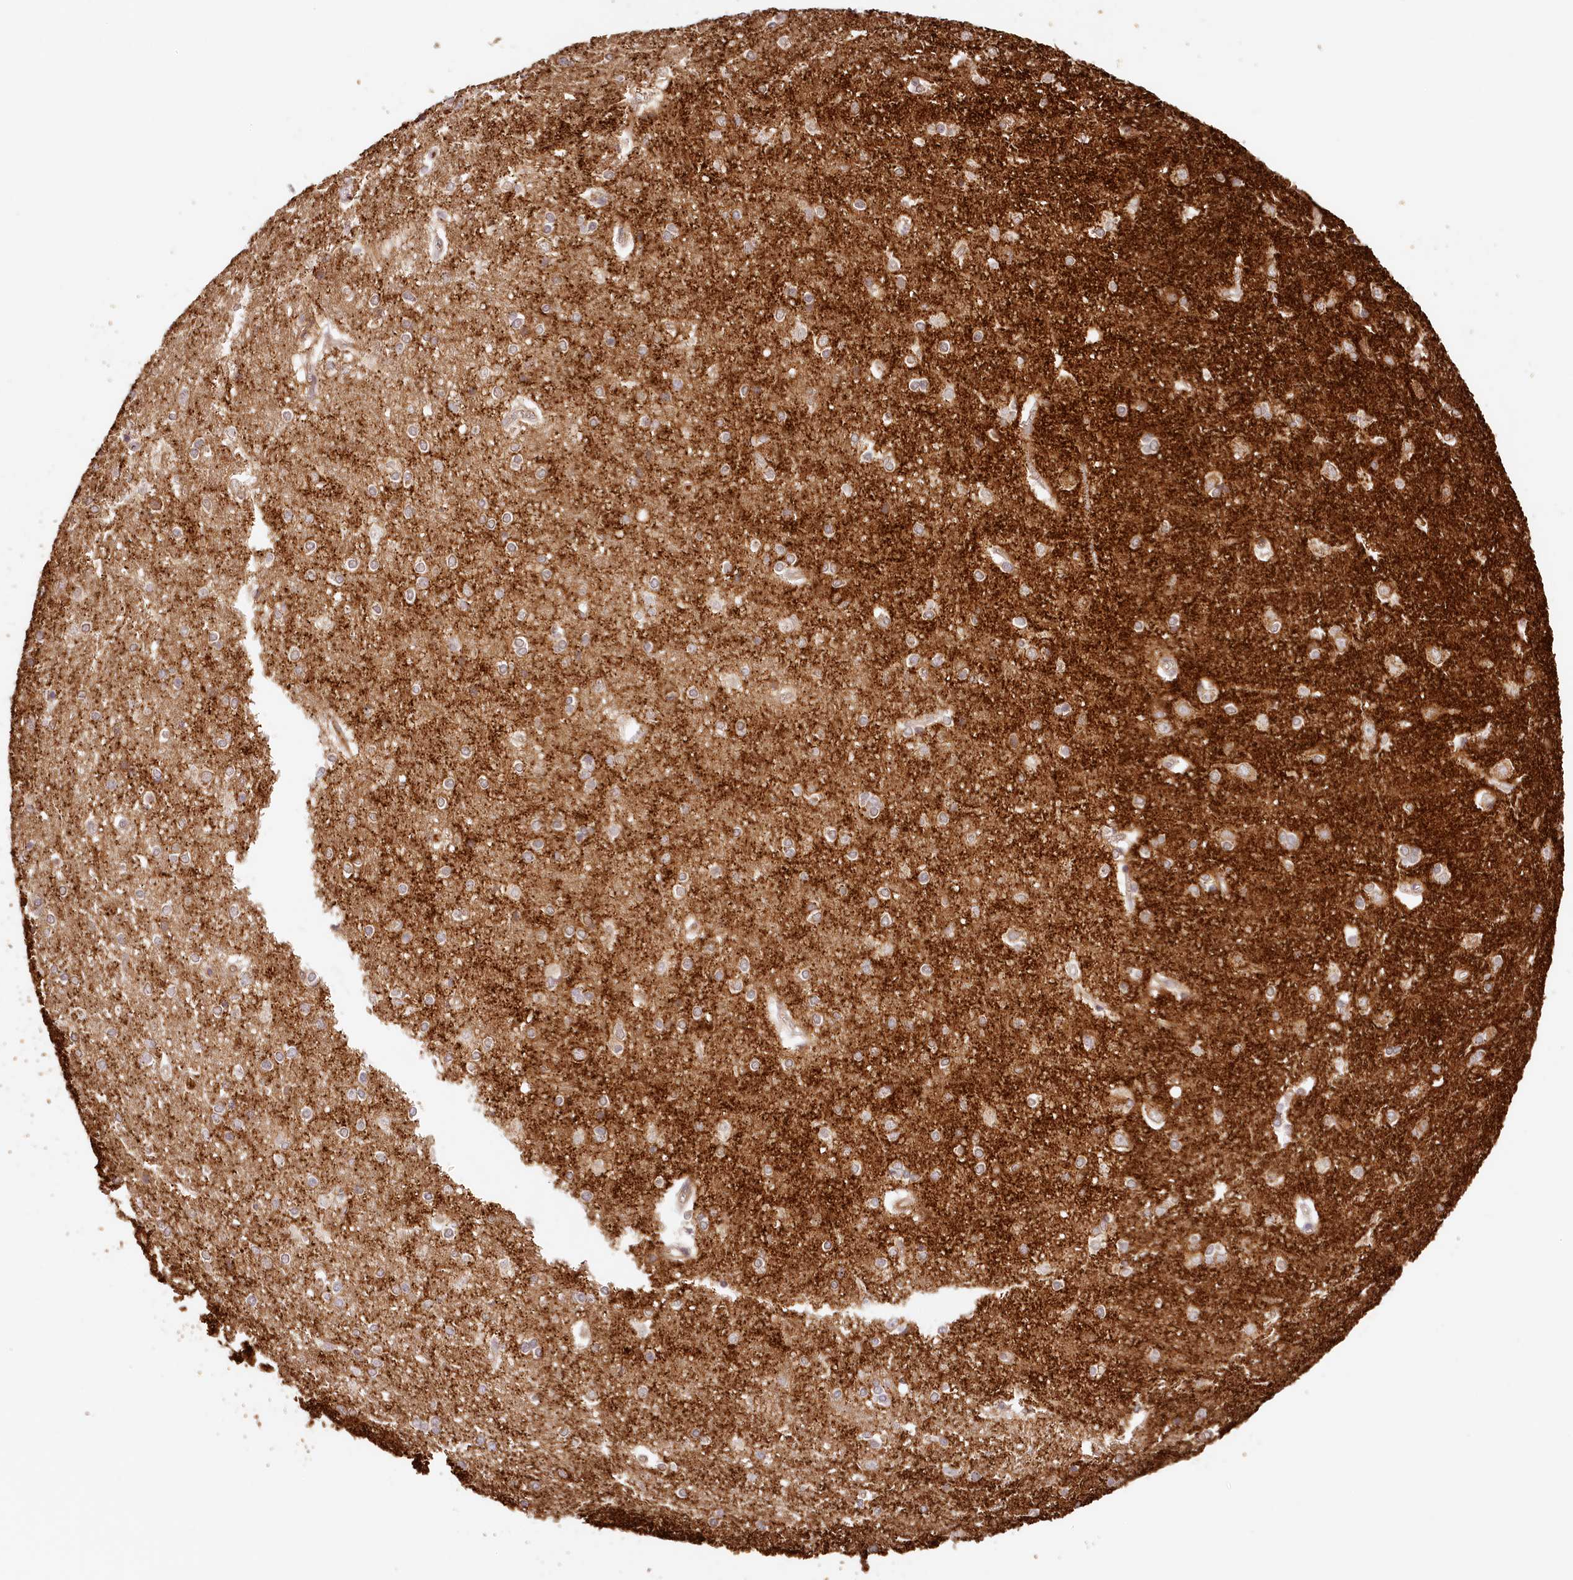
{"staining": {"intensity": "negative", "quantity": "none", "location": "none"}, "tissue": "cerebral cortex", "cell_type": "Endothelial cells", "image_type": "normal", "snomed": [{"axis": "morphology", "description": "Normal tissue, NOS"}, {"axis": "topography", "description": "Cerebral cortex"}], "caption": "Immunohistochemistry (IHC) photomicrograph of benign cerebral cortex: human cerebral cortex stained with DAB shows no significant protein positivity in endothelial cells.", "gene": "SYNGR1", "patient": {"sex": "male", "age": 54}}